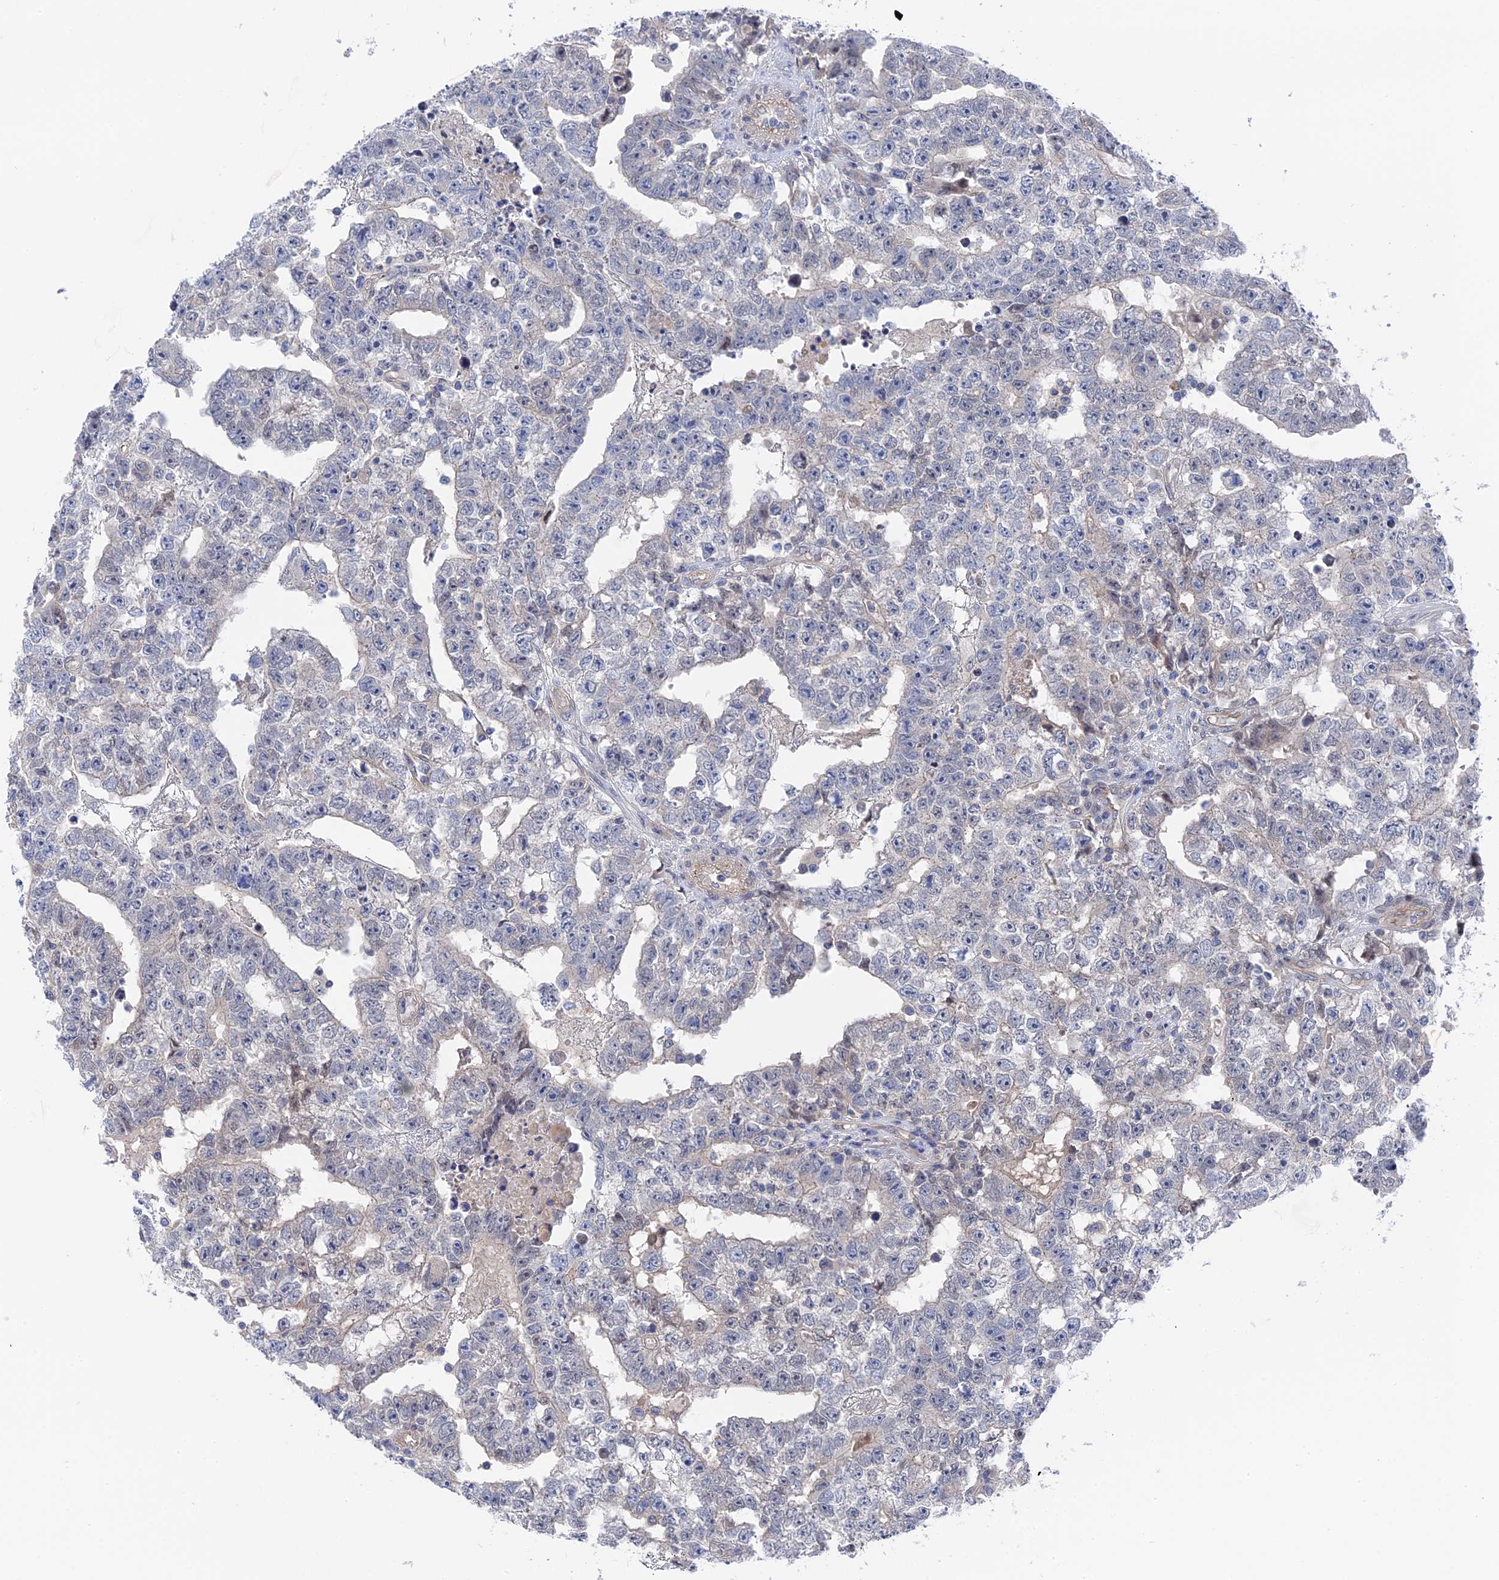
{"staining": {"intensity": "negative", "quantity": "none", "location": "none"}, "tissue": "testis cancer", "cell_type": "Tumor cells", "image_type": "cancer", "snomed": [{"axis": "morphology", "description": "Carcinoma, Embryonal, NOS"}, {"axis": "topography", "description": "Testis"}], "caption": "Tumor cells show no significant protein positivity in testis cancer.", "gene": "MTHFSD", "patient": {"sex": "male", "age": 25}}